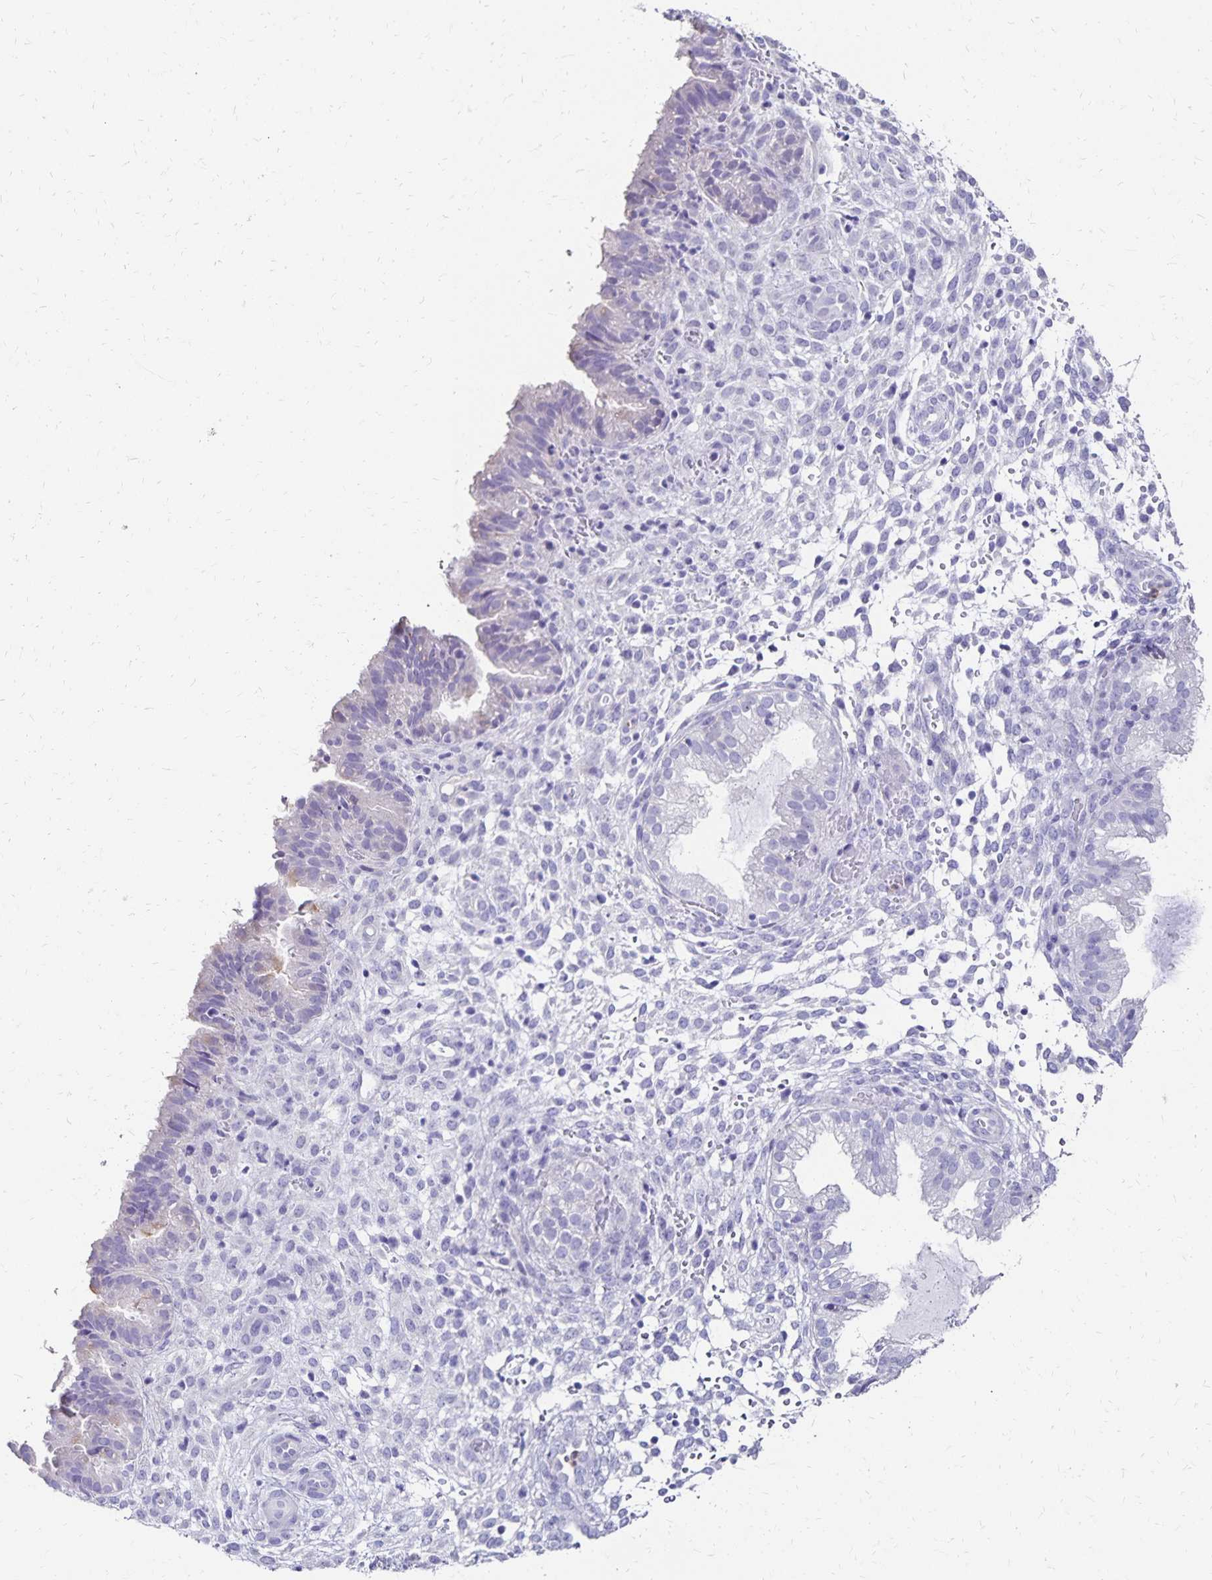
{"staining": {"intensity": "negative", "quantity": "none", "location": "none"}, "tissue": "endometrium", "cell_type": "Cells in endometrial stroma", "image_type": "normal", "snomed": [{"axis": "morphology", "description": "Normal tissue, NOS"}, {"axis": "topography", "description": "Endometrium"}], "caption": "DAB immunohistochemical staining of unremarkable human endometrium demonstrates no significant expression in cells in endometrial stroma. (DAB (3,3'-diaminobenzidine) immunohistochemistry, high magnification).", "gene": "DYNLT4", "patient": {"sex": "female", "age": 33}}